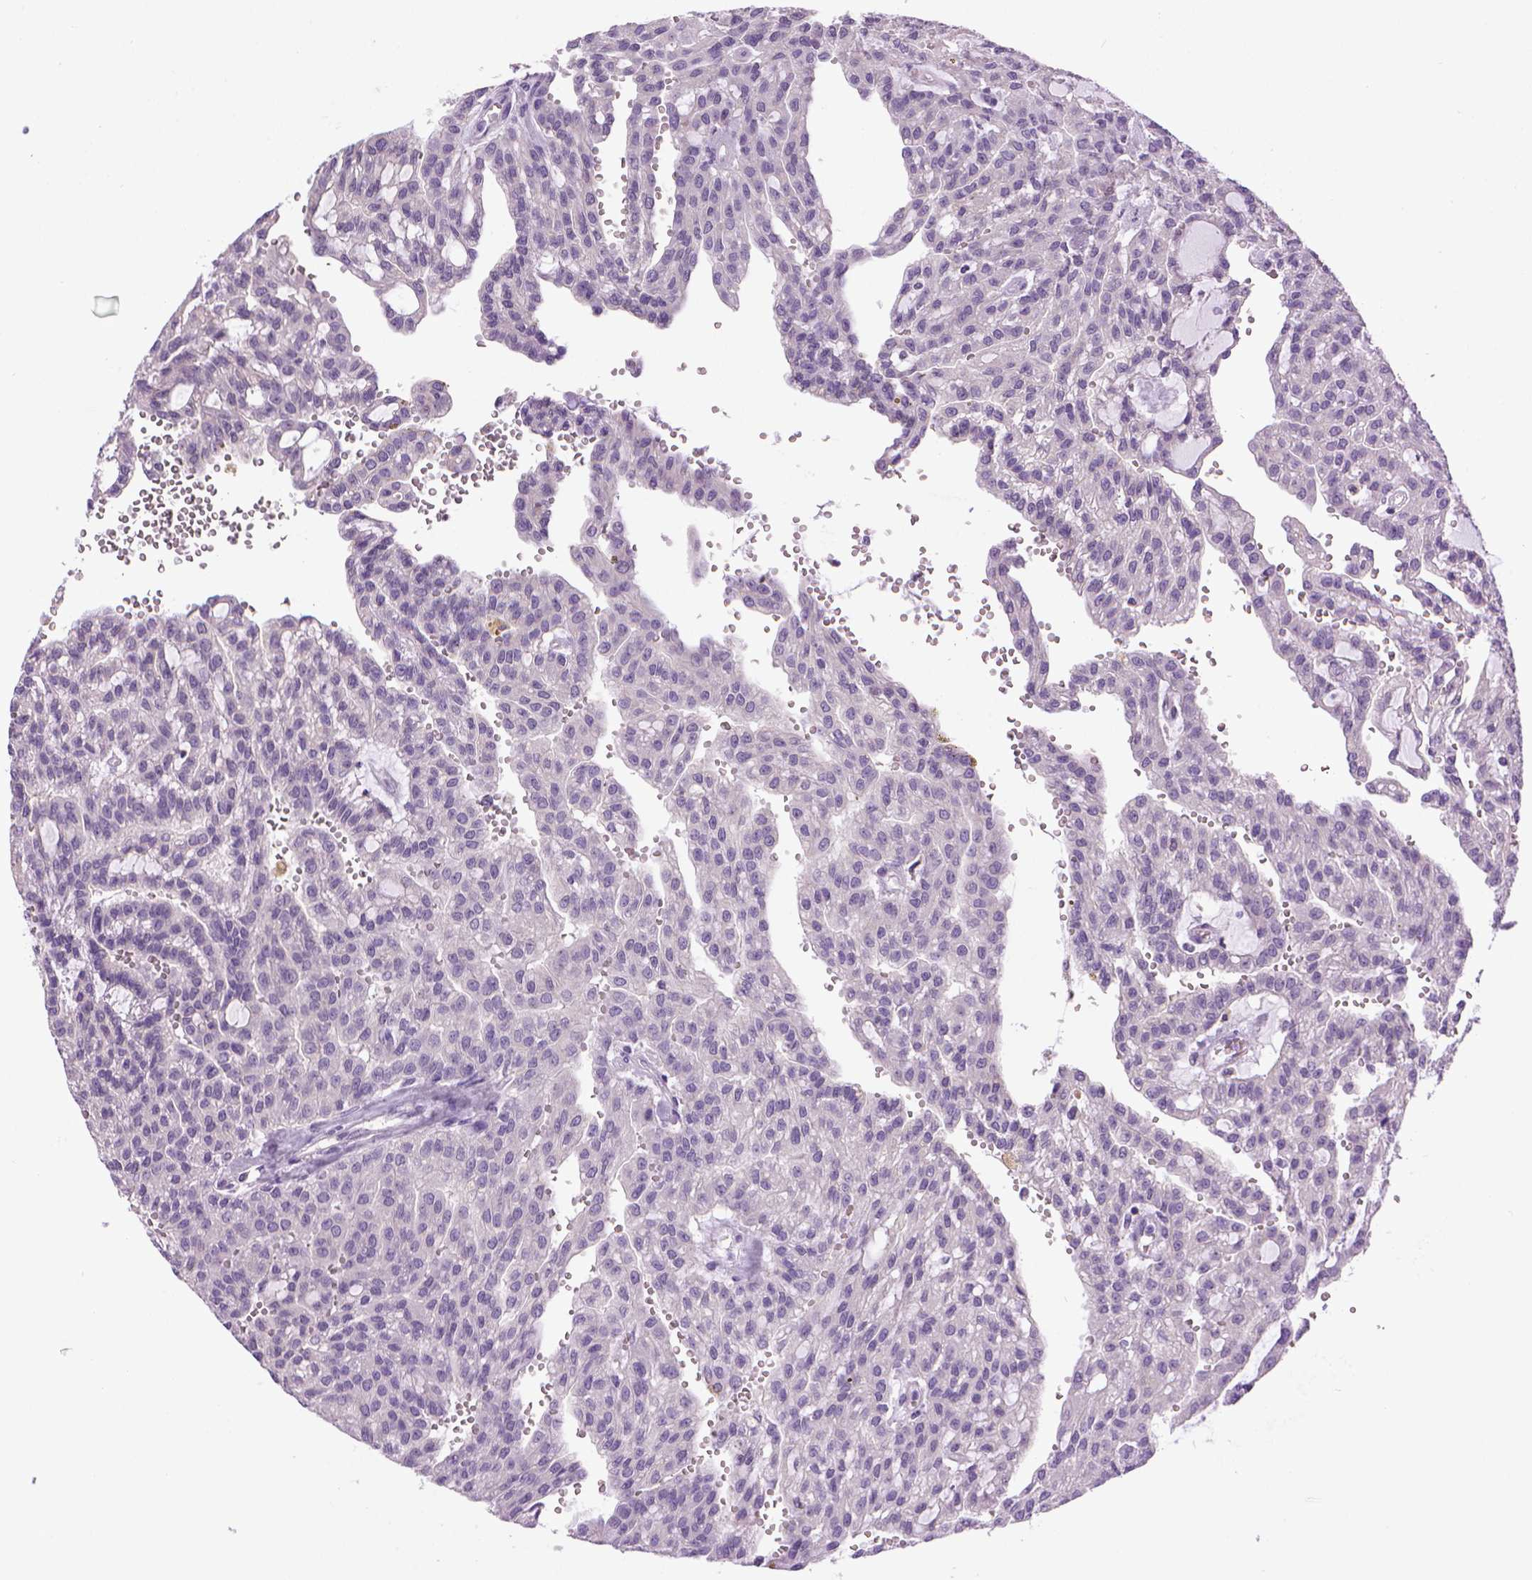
{"staining": {"intensity": "negative", "quantity": "none", "location": "none"}, "tissue": "renal cancer", "cell_type": "Tumor cells", "image_type": "cancer", "snomed": [{"axis": "morphology", "description": "Adenocarcinoma, NOS"}, {"axis": "topography", "description": "Kidney"}], "caption": "The histopathology image demonstrates no staining of tumor cells in adenocarcinoma (renal). (Immunohistochemistry, brightfield microscopy, high magnification).", "gene": "CDH1", "patient": {"sex": "male", "age": 63}}